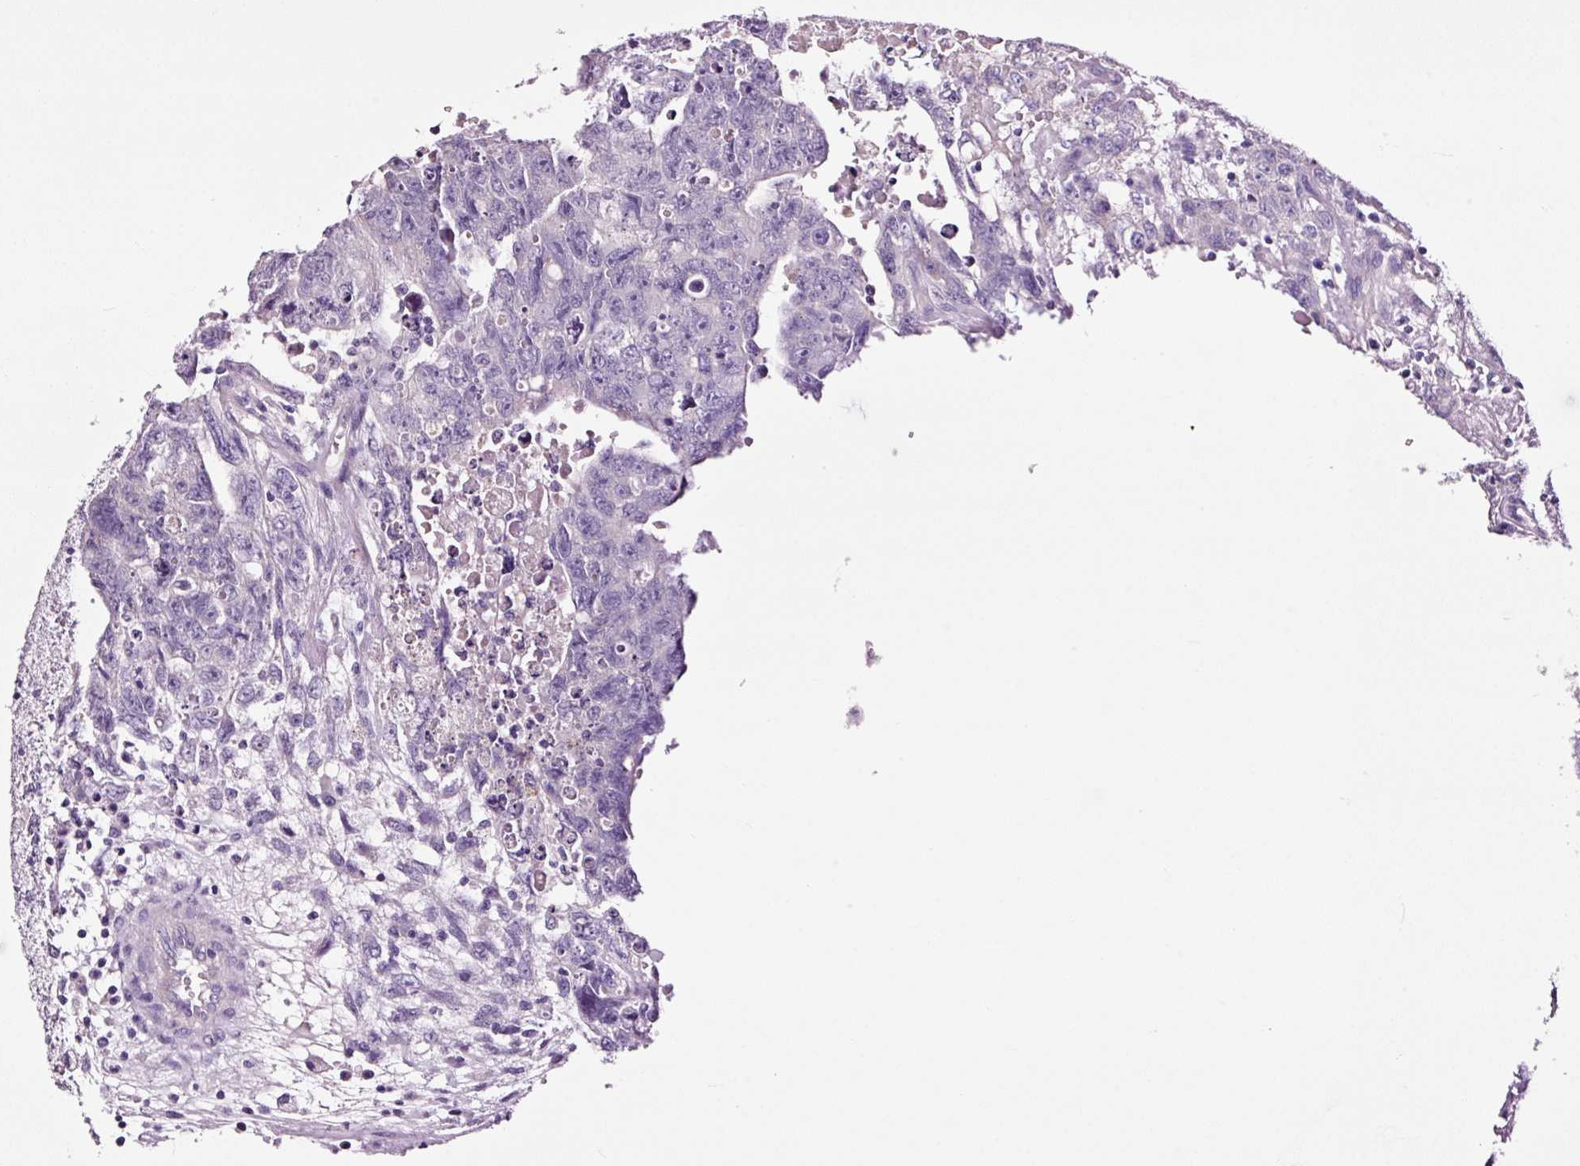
{"staining": {"intensity": "negative", "quantity": "none", "location": "none"}, "tissue": "testis cancer", "cell_type": "Tumor cells", "image_type": "cancer", "snomed": [{"axis": "morphology", "description": "Carcinoma, Embryonal, NOS"}, {"axis": "topography", "description": "Testis"}], "caption": "High power microscopy image of an immunohistochemistry histopathology image of embryonal carcinoma (testis), revealing no significant expression in tumor cells. The staining was performed using DAB to visualize the protein expression in brown, while the nuclei were stained in blue with hematoxylin (Magnification: 20x).", "gene": "PAM", "patient": {"sex": "male", "age": 24}}